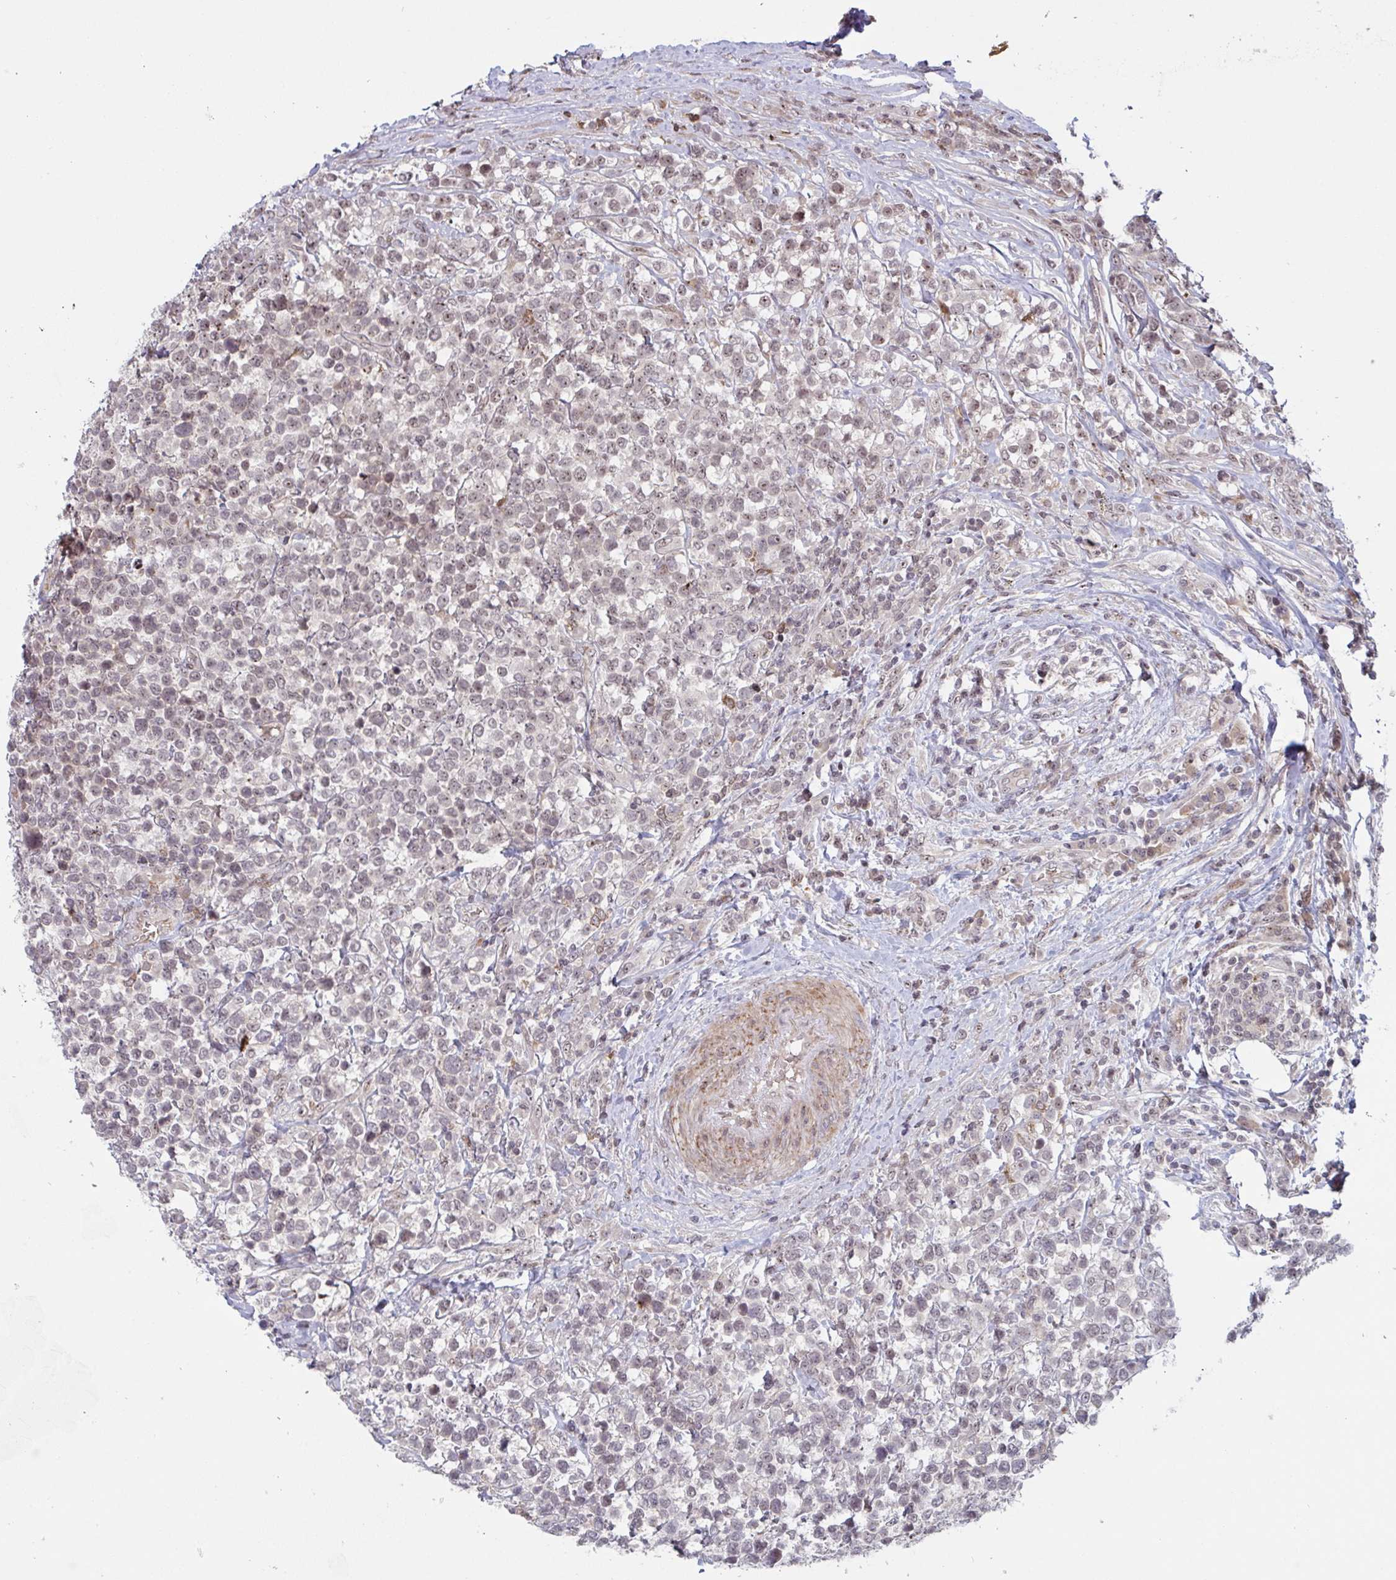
{"staining": {"intensity": "weak", "quantity": "<25%", "location": "nuclear"}, "tissue": "lymphoma", "cell_type": "Tumor cells", "image_type": "cancer", "snomed": [{"axis": "morphology", "description": "Malignant lymphoma, non-Hodgkin's type, High grade"}, {"axis": "topography", "description": "Soft tissue"}], "caption": "Immunohistochemistry (IHC) micrograph of neoplastic tissue: lymphoma stained with DAB (3,3'-diaminobenzidine) reveals no significant protein staining in tumor cells.", "gene": "NLRP13", "patient": {"sex": "female", "age": 56}}